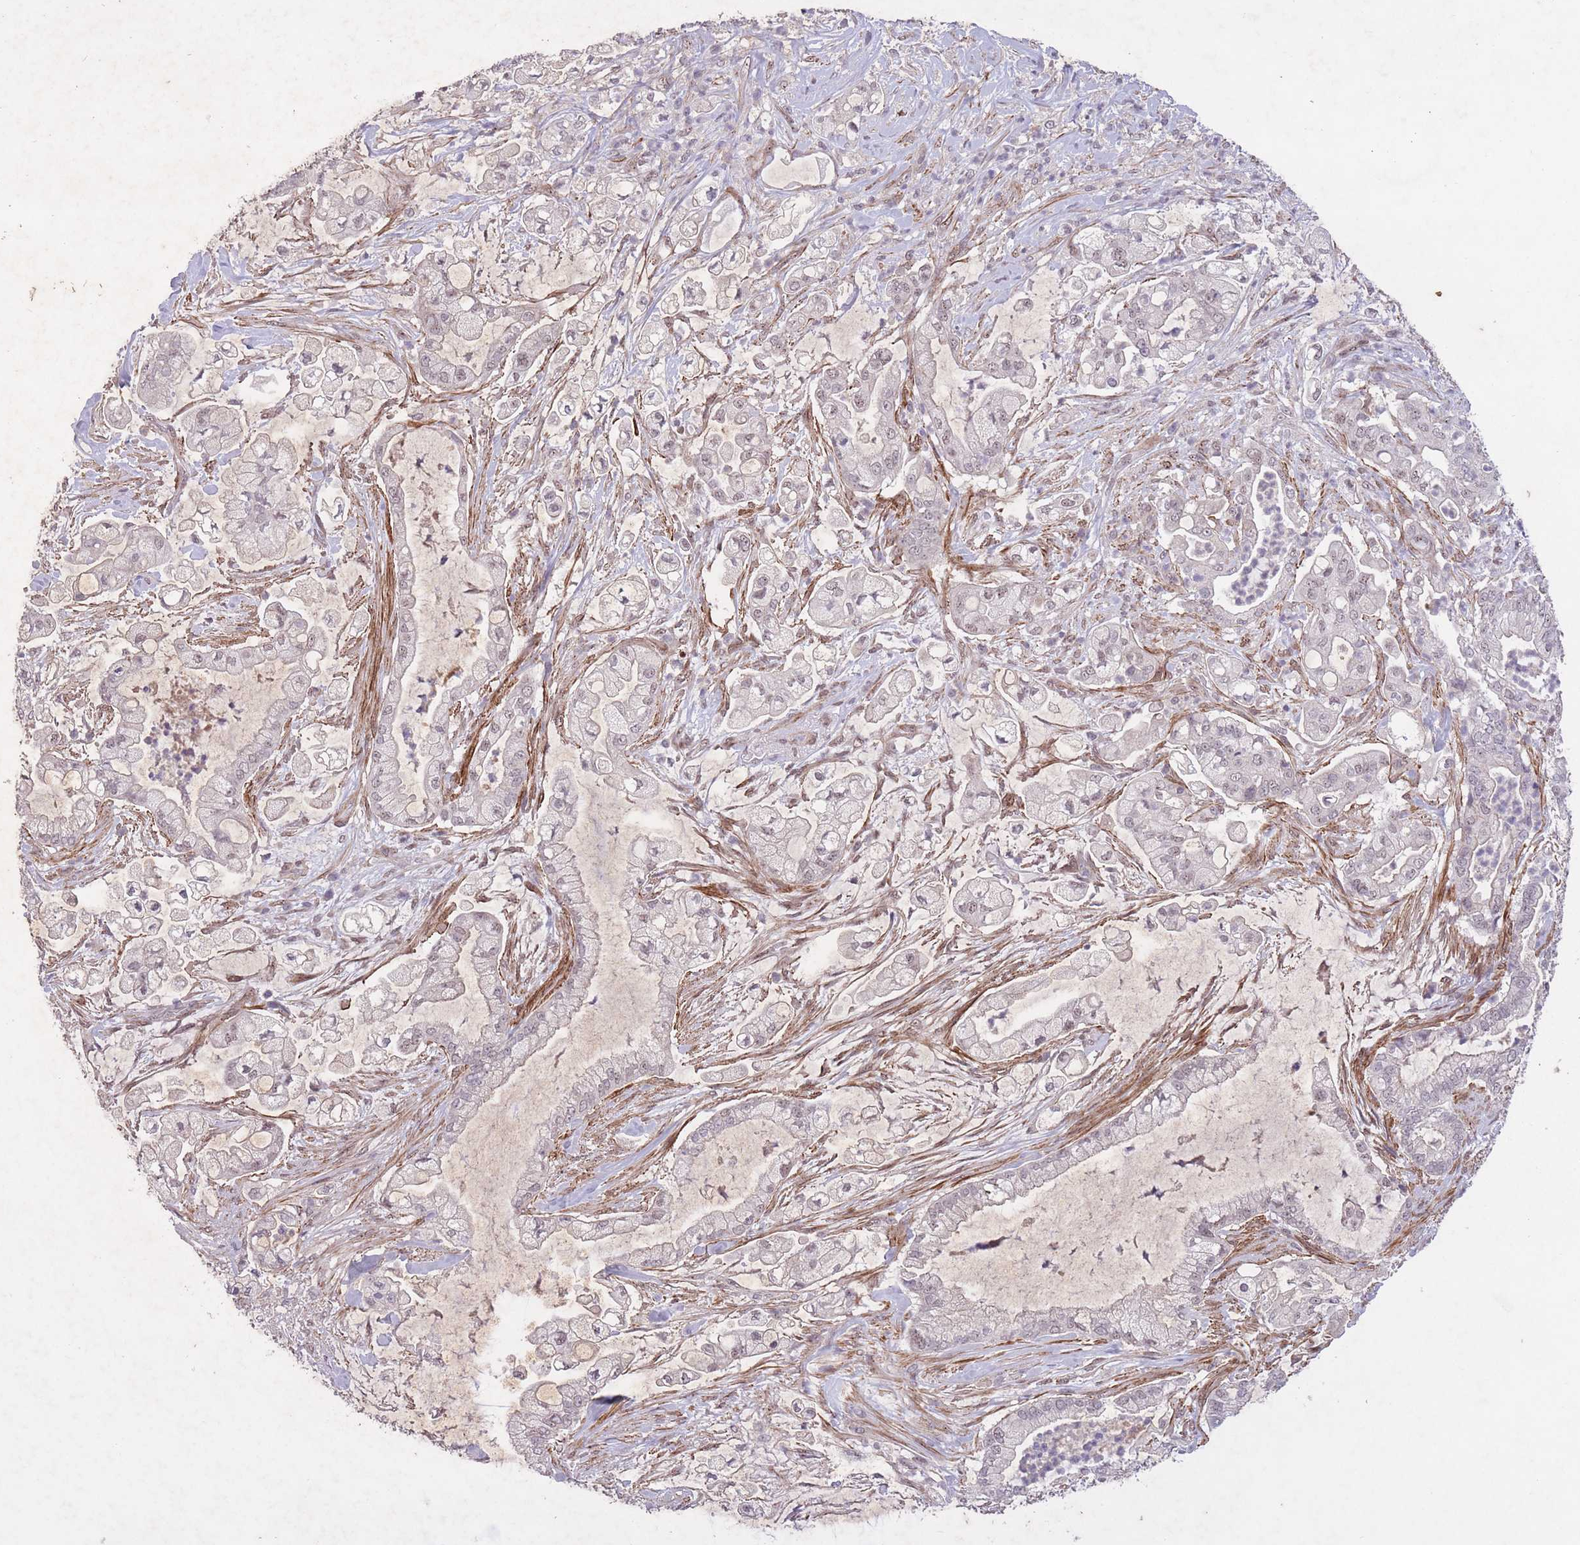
{"staining": {"intensity": "weak", "quantity": "<25%", "location": "nuclear"}, "tissue": "pancreatic cancer", "cell_type": "Tumor cells", "image_type": "cancer", "snomed": [{"axis": "morphology", "description": "Adenocarcinoma, NOS"}, {"axis": "topography", "description": "Pancreas"}], "caption": "This is a histopathology image of immunohistochemistry staining of adenocarcinoma (pancreatic), which shows no positivity in tumor cells.", "gene": "CBX6", "patient": {"sex": "female", "age": 69}}